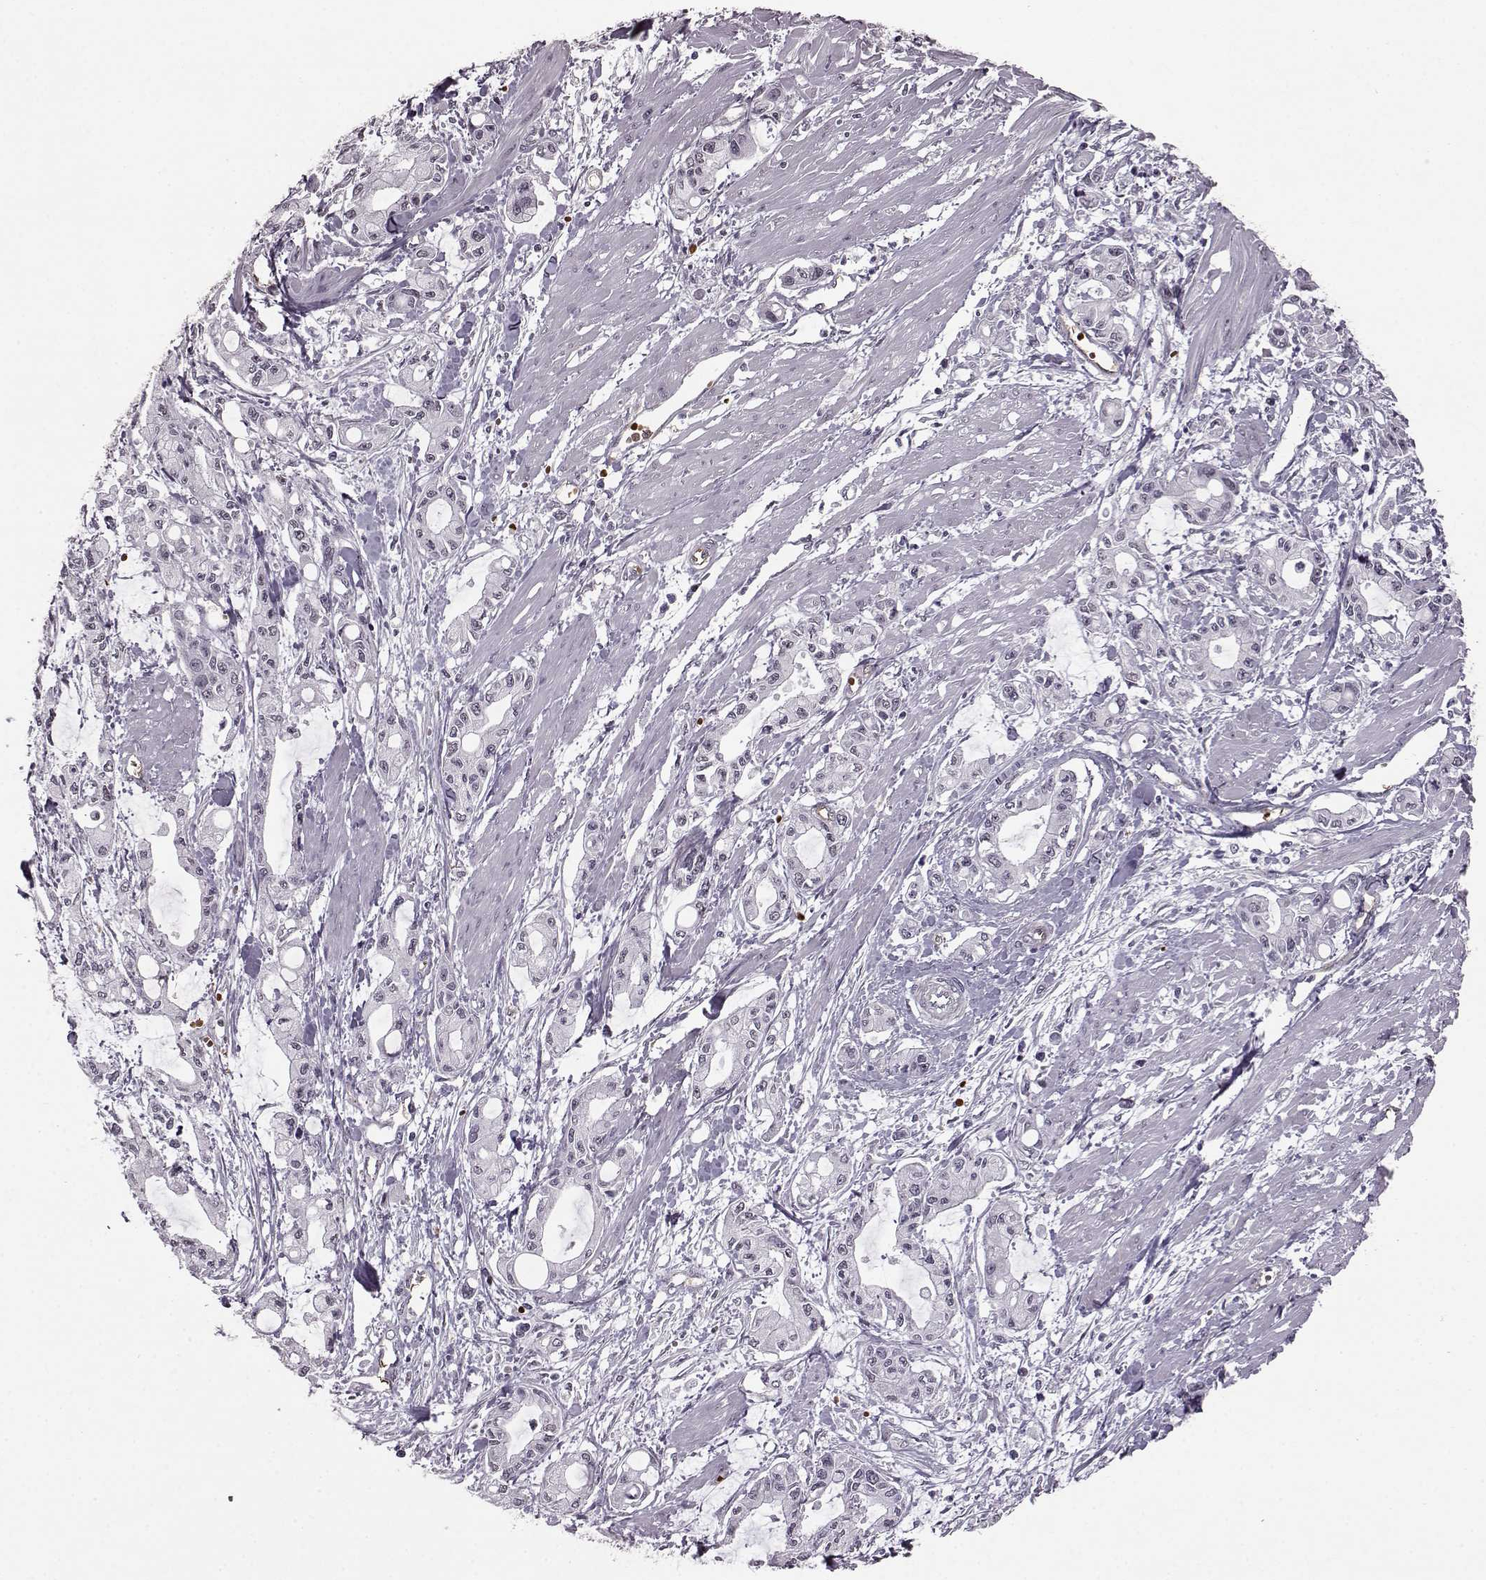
{"staining": {"intensity": "negative", "quantity": "none", "location": "none"}, "tissue": "pancreatic cancer", "cell_type": "Tumor cells", "image_type": "cancer", "snomed": [{"axis": "morphology", "description": "Adenocarcinoma, NOS"}, {"axis": "topography", "description": "Pancreas"}], "caption": "Adenocarcinoma (pancreatic) was stained to show a protein in brown. There is no significant staining in tumor cells.", "gene": "PROP1", "patient": {"sex": "male", "age": 48}}